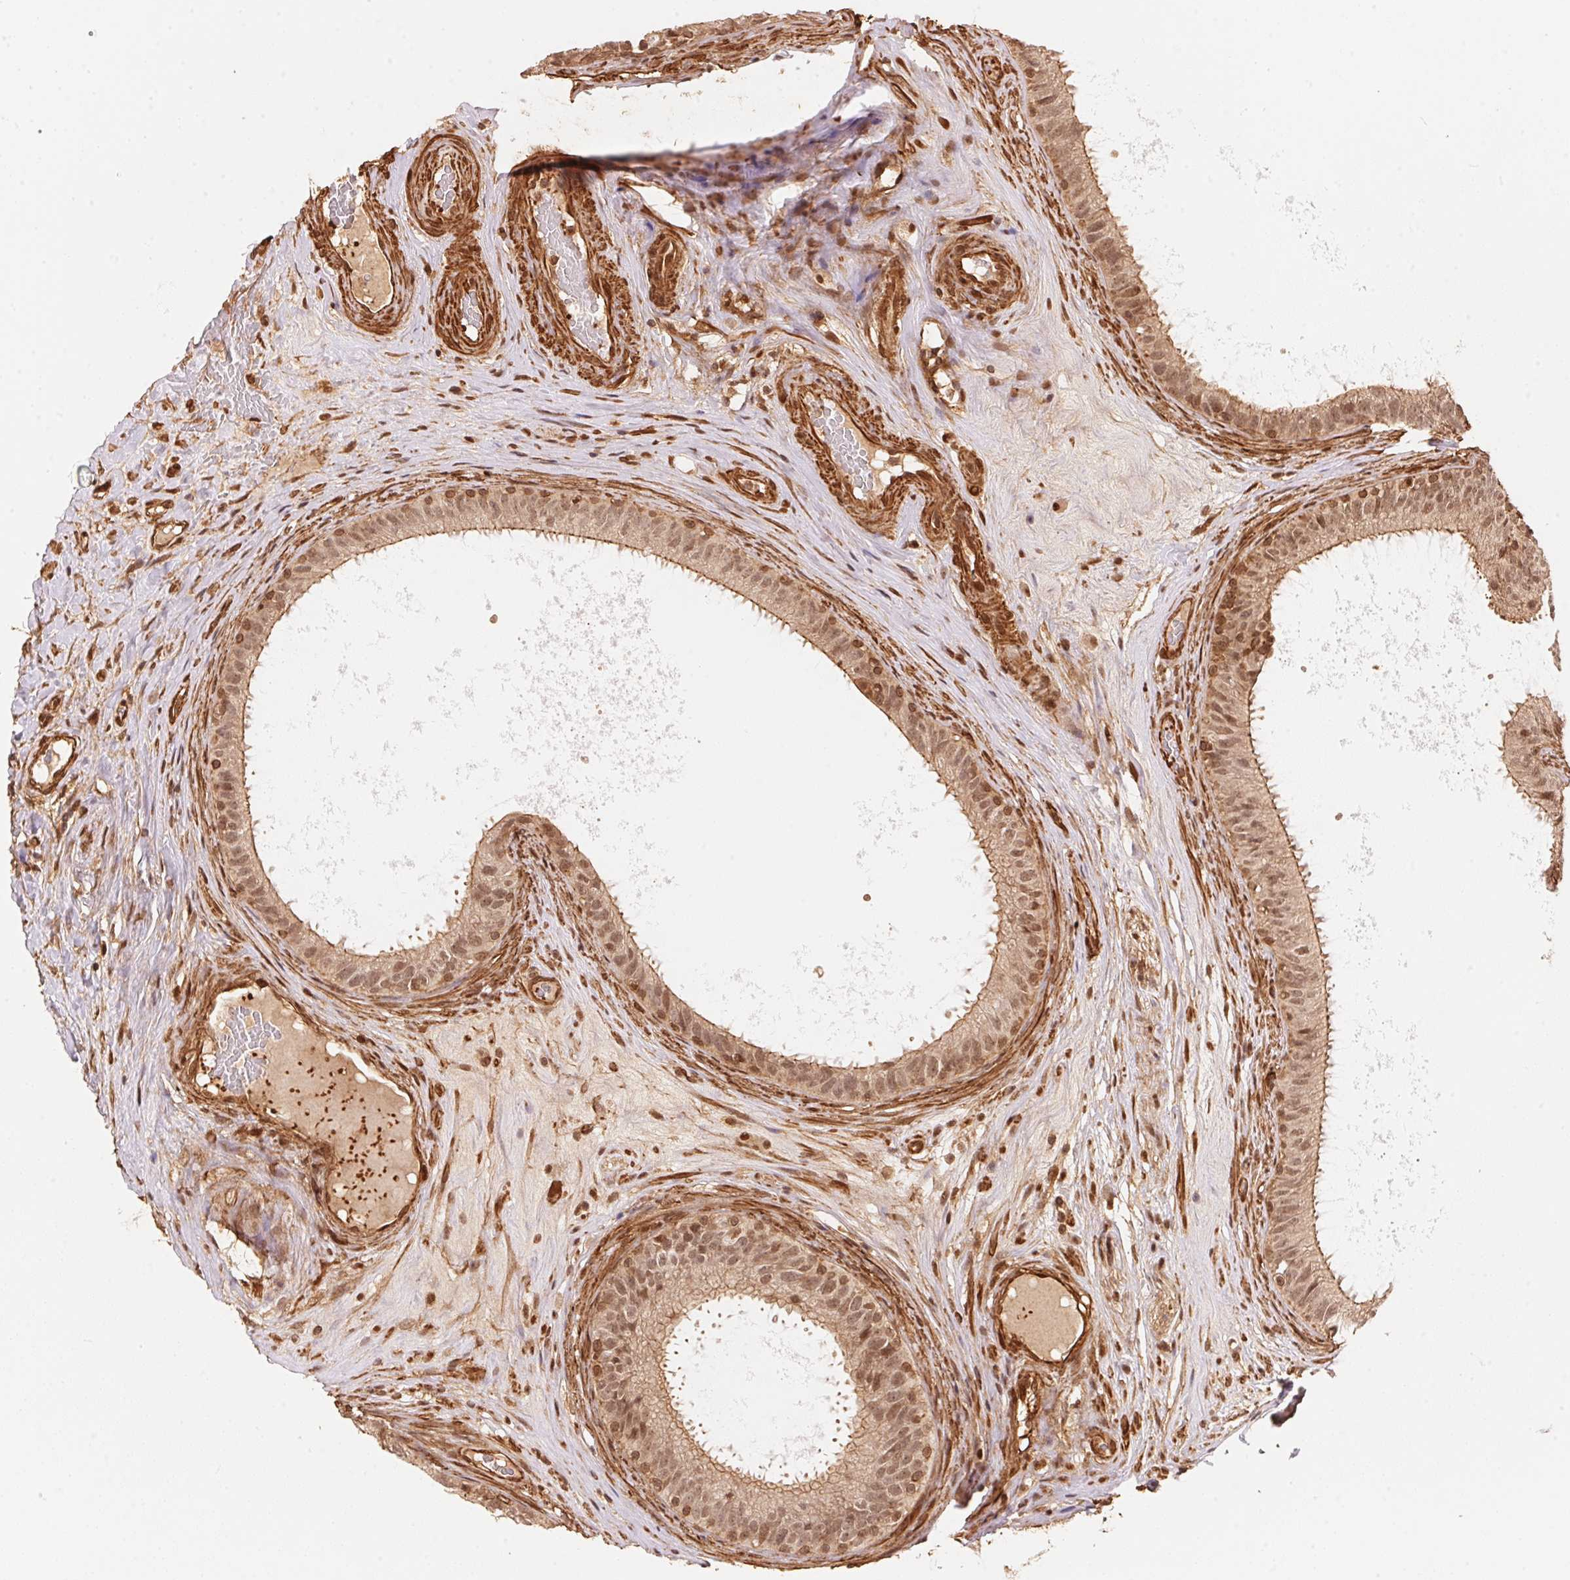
{"staining": {"intensity": "moderate", "quantity": ">75%", "location": "cytoplasmic/membranous,nuclear"}, "tissue": "epididymis", "cell_type": "Glandular cells", "image_type": "normal", "snomed": [{"axis": "morphology", "description": "Normal tissue, NOS"}, {"axis": "topography", "description": "Epididymis"}], "caption": "Protein expression analysis of benign human epididymis reveals moderate cytoplasmic/membranous,nuclear staining in approximately >75% of glandular cells. (IHC, brightfield microscopy, high magnification).", "gene": "TNIP2", "patient": {"sex": "male", "age": 59}}